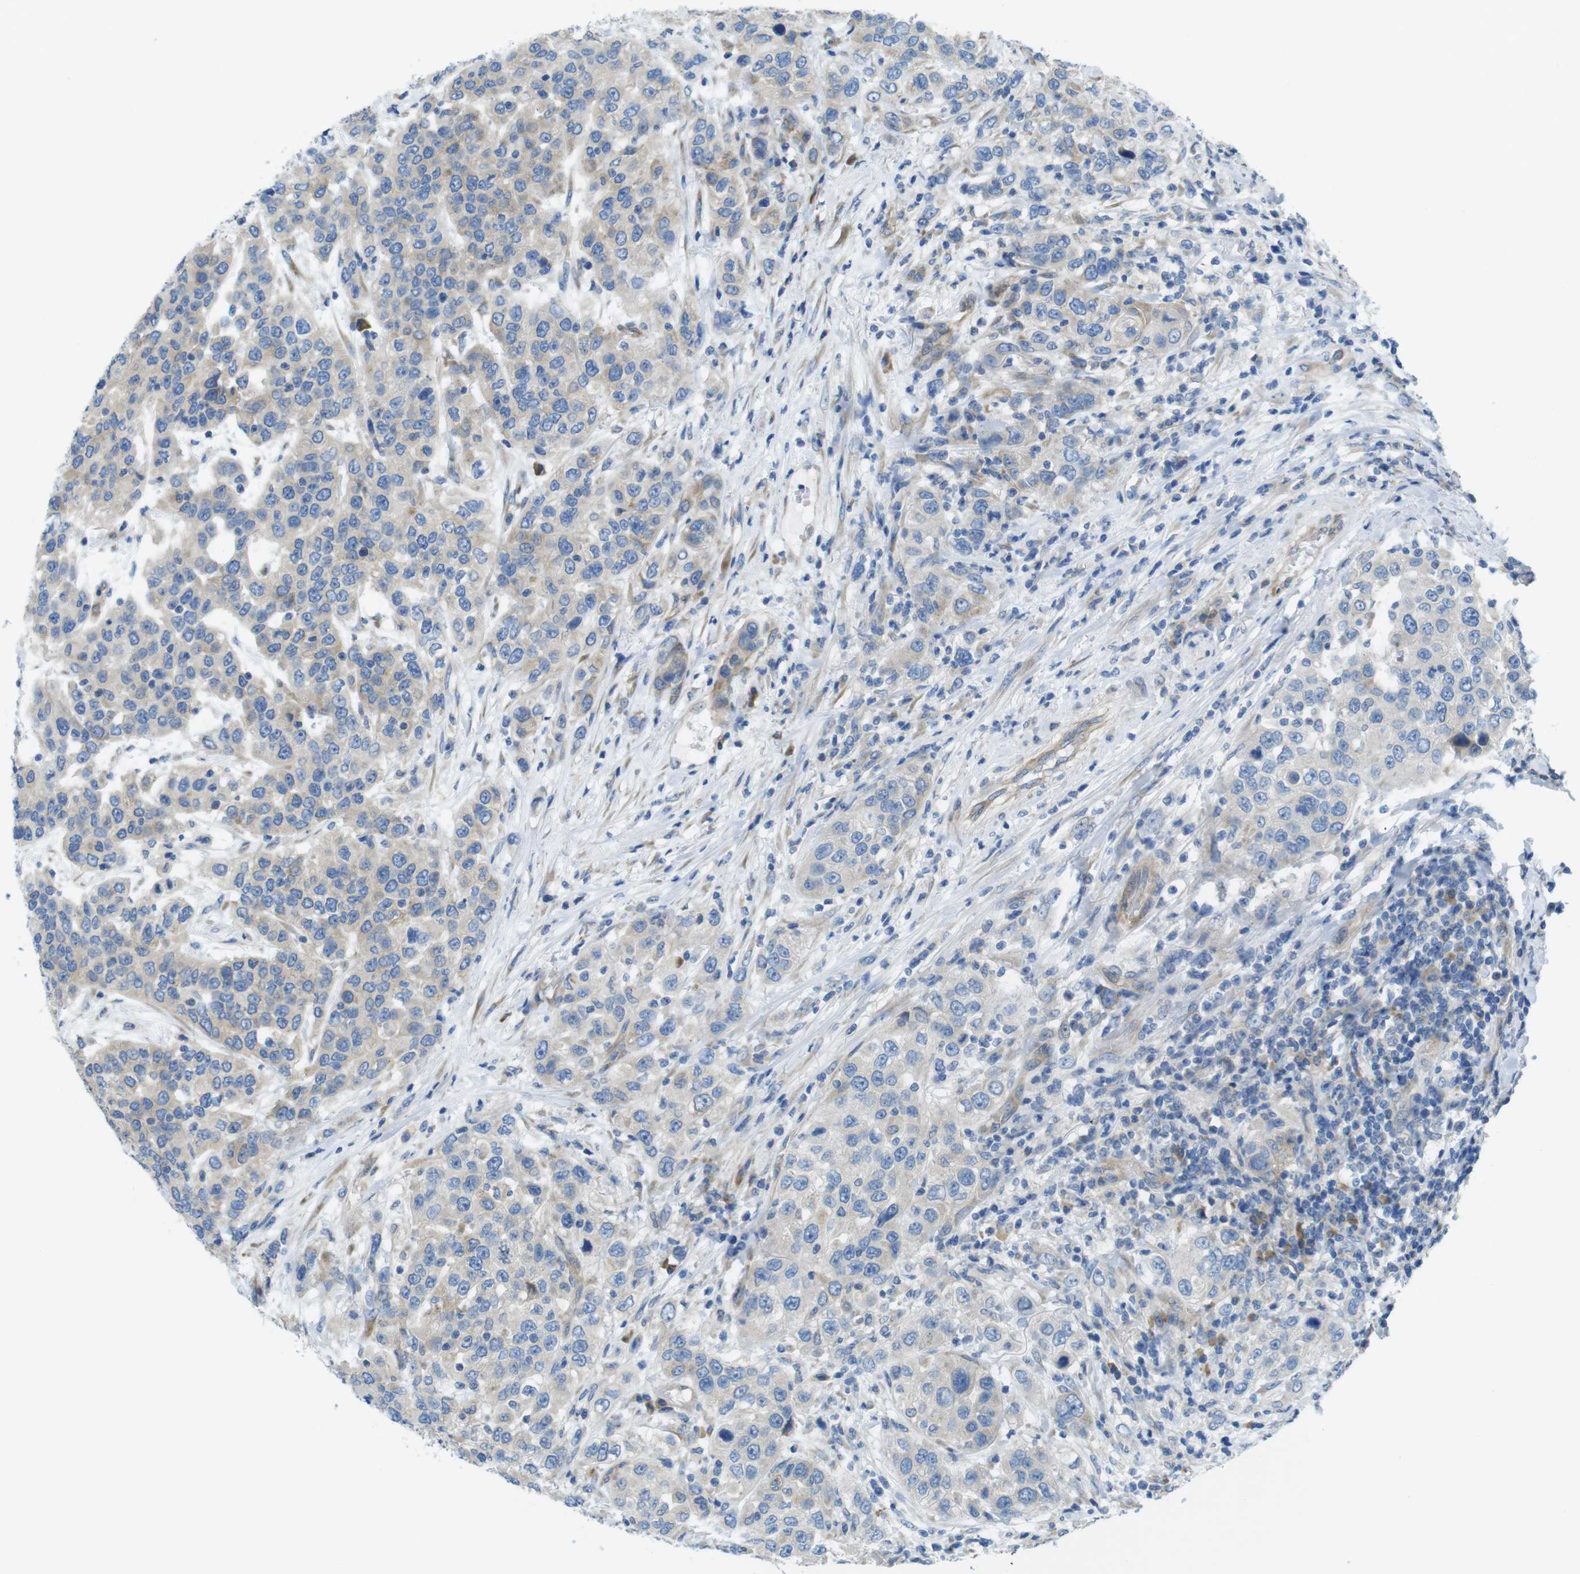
{"staining": {"intensity": "weak", "quantity": ">75%", "location": "cytoplasmic/membranous"}, "tissue": "urothelial cancer", "cell_type": "Tumor cells", "image_type": "cancer", "snomed": [{"axis": "morphology", "description": "Urothelial carcinoma, High grade"}, {"axis": "topography", "description": "Urinary bladder"}], "caption": "IHC (DAB (3,3'-diaminobenzidine)) staining of human urothelial cancer exhibits weak cytoplasmic/membranous protein staining in about >75% of tumor cells. (DAB IHC with brightfield microscopy, high magnification).", "gene": "TMEM234", "patient": {"sex": "female", "age": 80}}